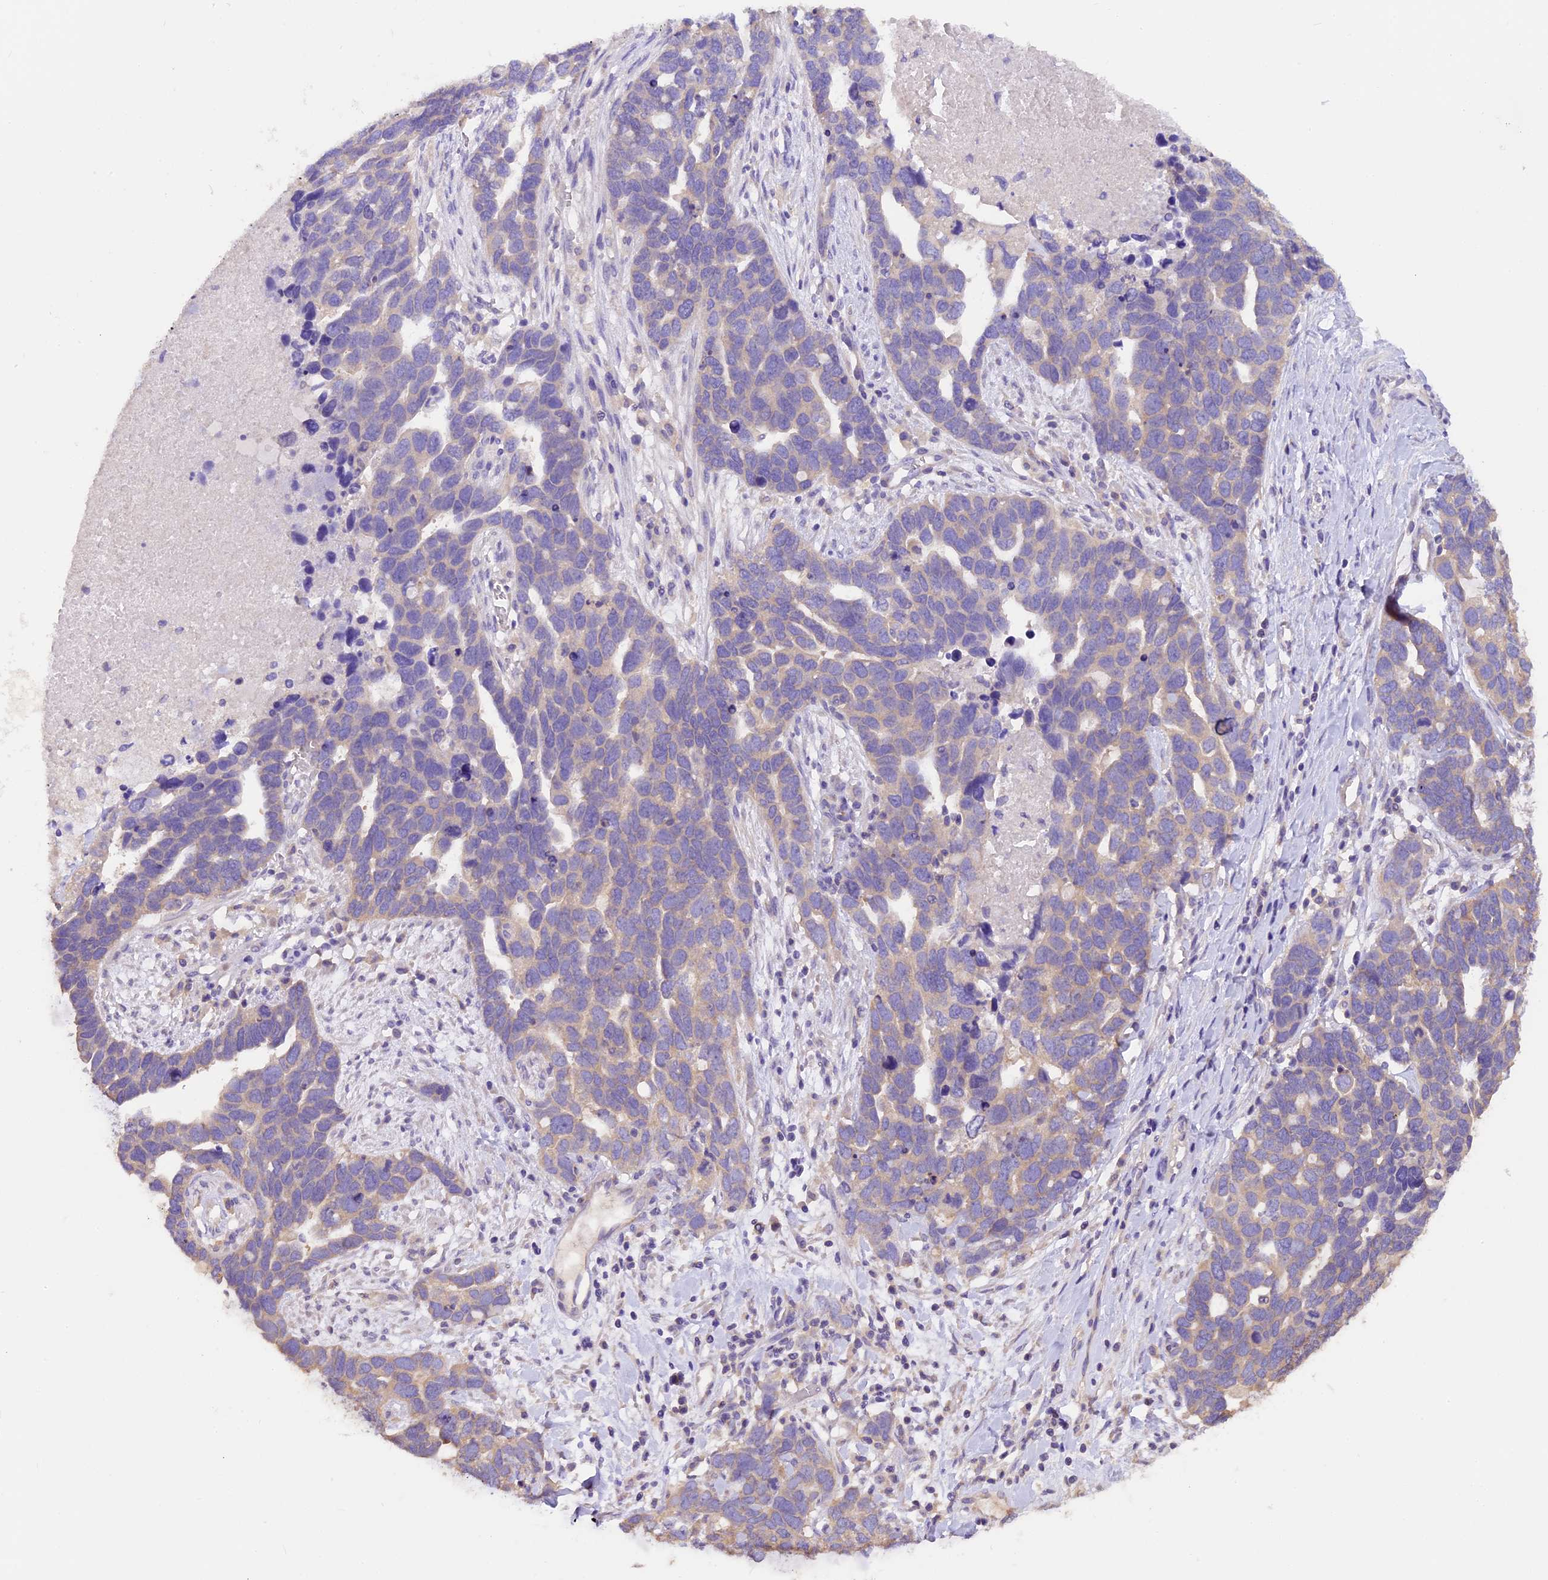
{"staining": {"intensity": "negative", "quantity": "none", "location": "none"}, "tissue": "ovarian cancer", "cell_type": "Tumor cells", "image_type": "cancer", "snomed": [{"axis": "morphology", "description": "Cystadenocarcinoma, serous, NOS"}, {"axis": "topography", "description": "Ovary"}], "caption": "Ovarian cancer was stained to show a protein in brown. There is no significant positivity in tumor cells.", "gene": "AP3B2", "patient": {"sex": "female", "age": 54}}